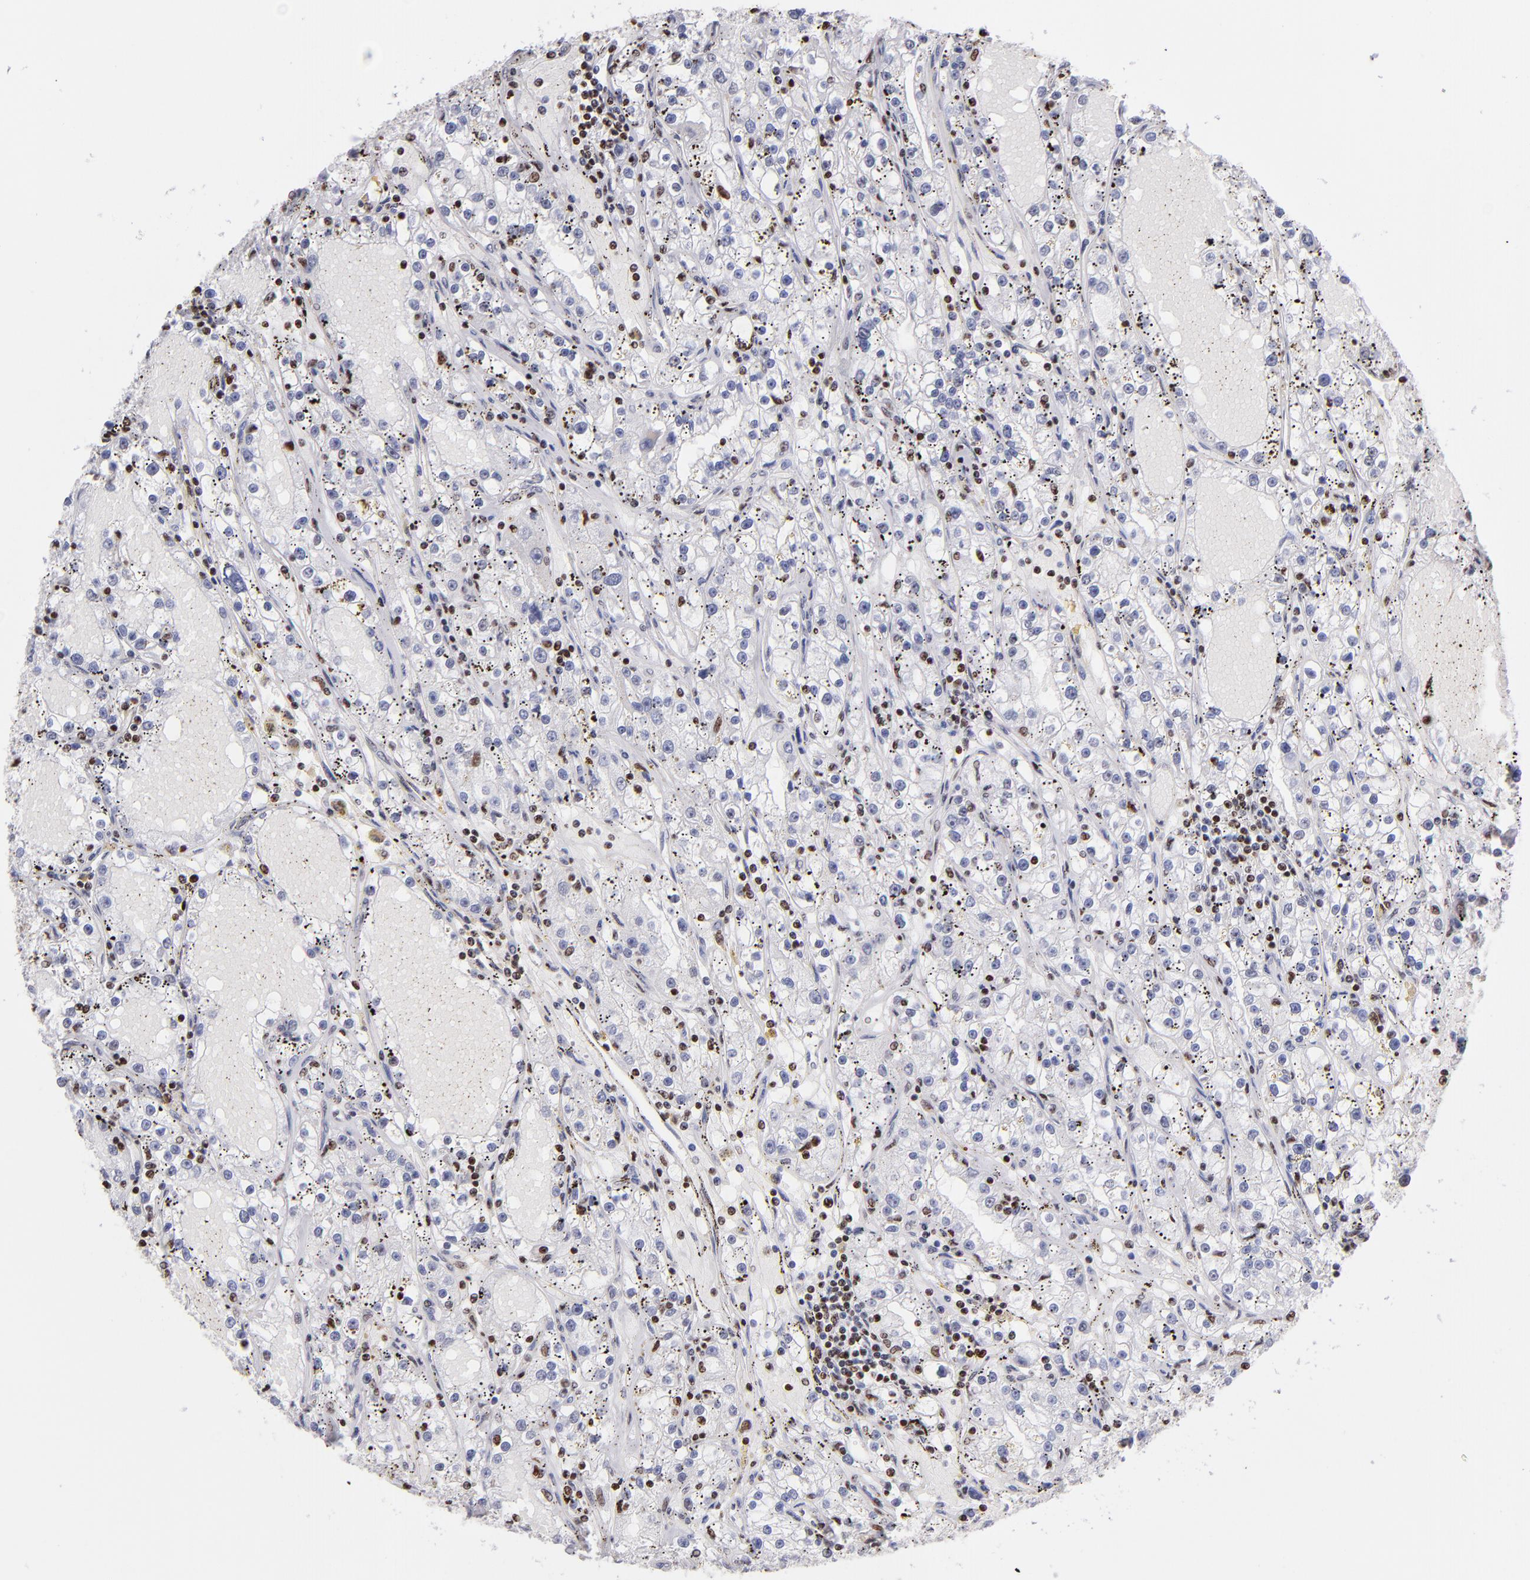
{"staining": {"intensity": "moderate", "quantity": "<25%", "location": "nuclear"}, "tissue": "renal cancer", "cell_type": "Tumor cells", "image_type": "cancer", "snomed": [{"axis": "morphology", "description": "Adenocarcinoma, NOS"}, {"axis": "topography", "description": "Kidney"}], "caption": "The immunohistochemical stain shows moderate nuclear positivity in tumor cells of renal adenocarcinoma tissue.", "gene": "POLA1", "patient": {"sex": "male", "age": 56}}